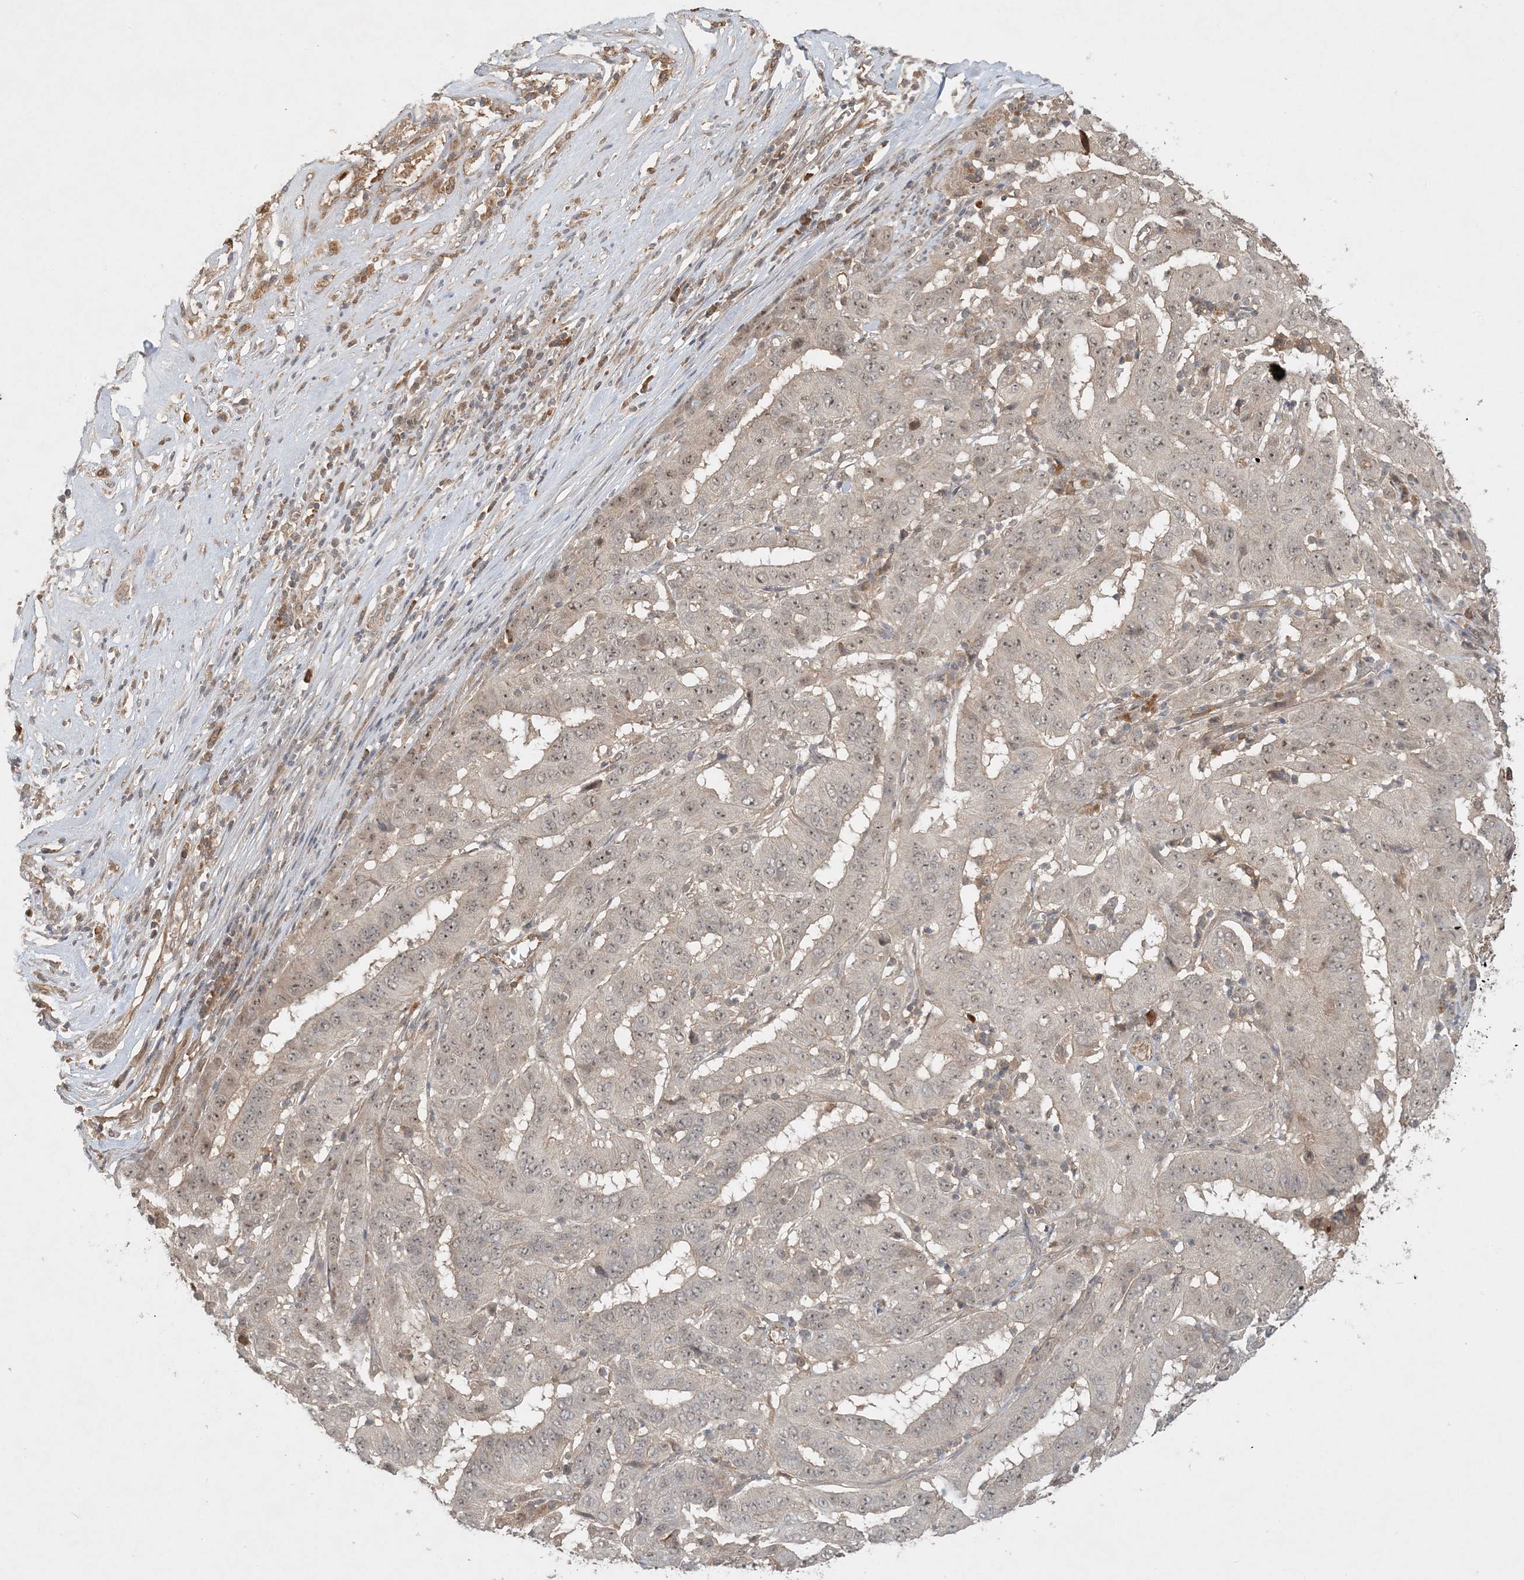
{"staining": {"intensity": "weak", "quantity": "25%-75%", "location": "nuclear"}, "tissue": "pancreatic cancer", "cell_type": "Tumor cells", "image_type": "cancer", "snomed": [{"axis": "morphology", "description": "Adenocarcinoma, NOS"}, {"axis": "topography", "description": "Pancreas"}], "caption": "Human pancreatic cancer (adenocarcinoma) stained with a protein marker displays weak staining in tumor cells.", "gene": "ZCCHC4", "patient": {"sex": "male", "age": 63}}